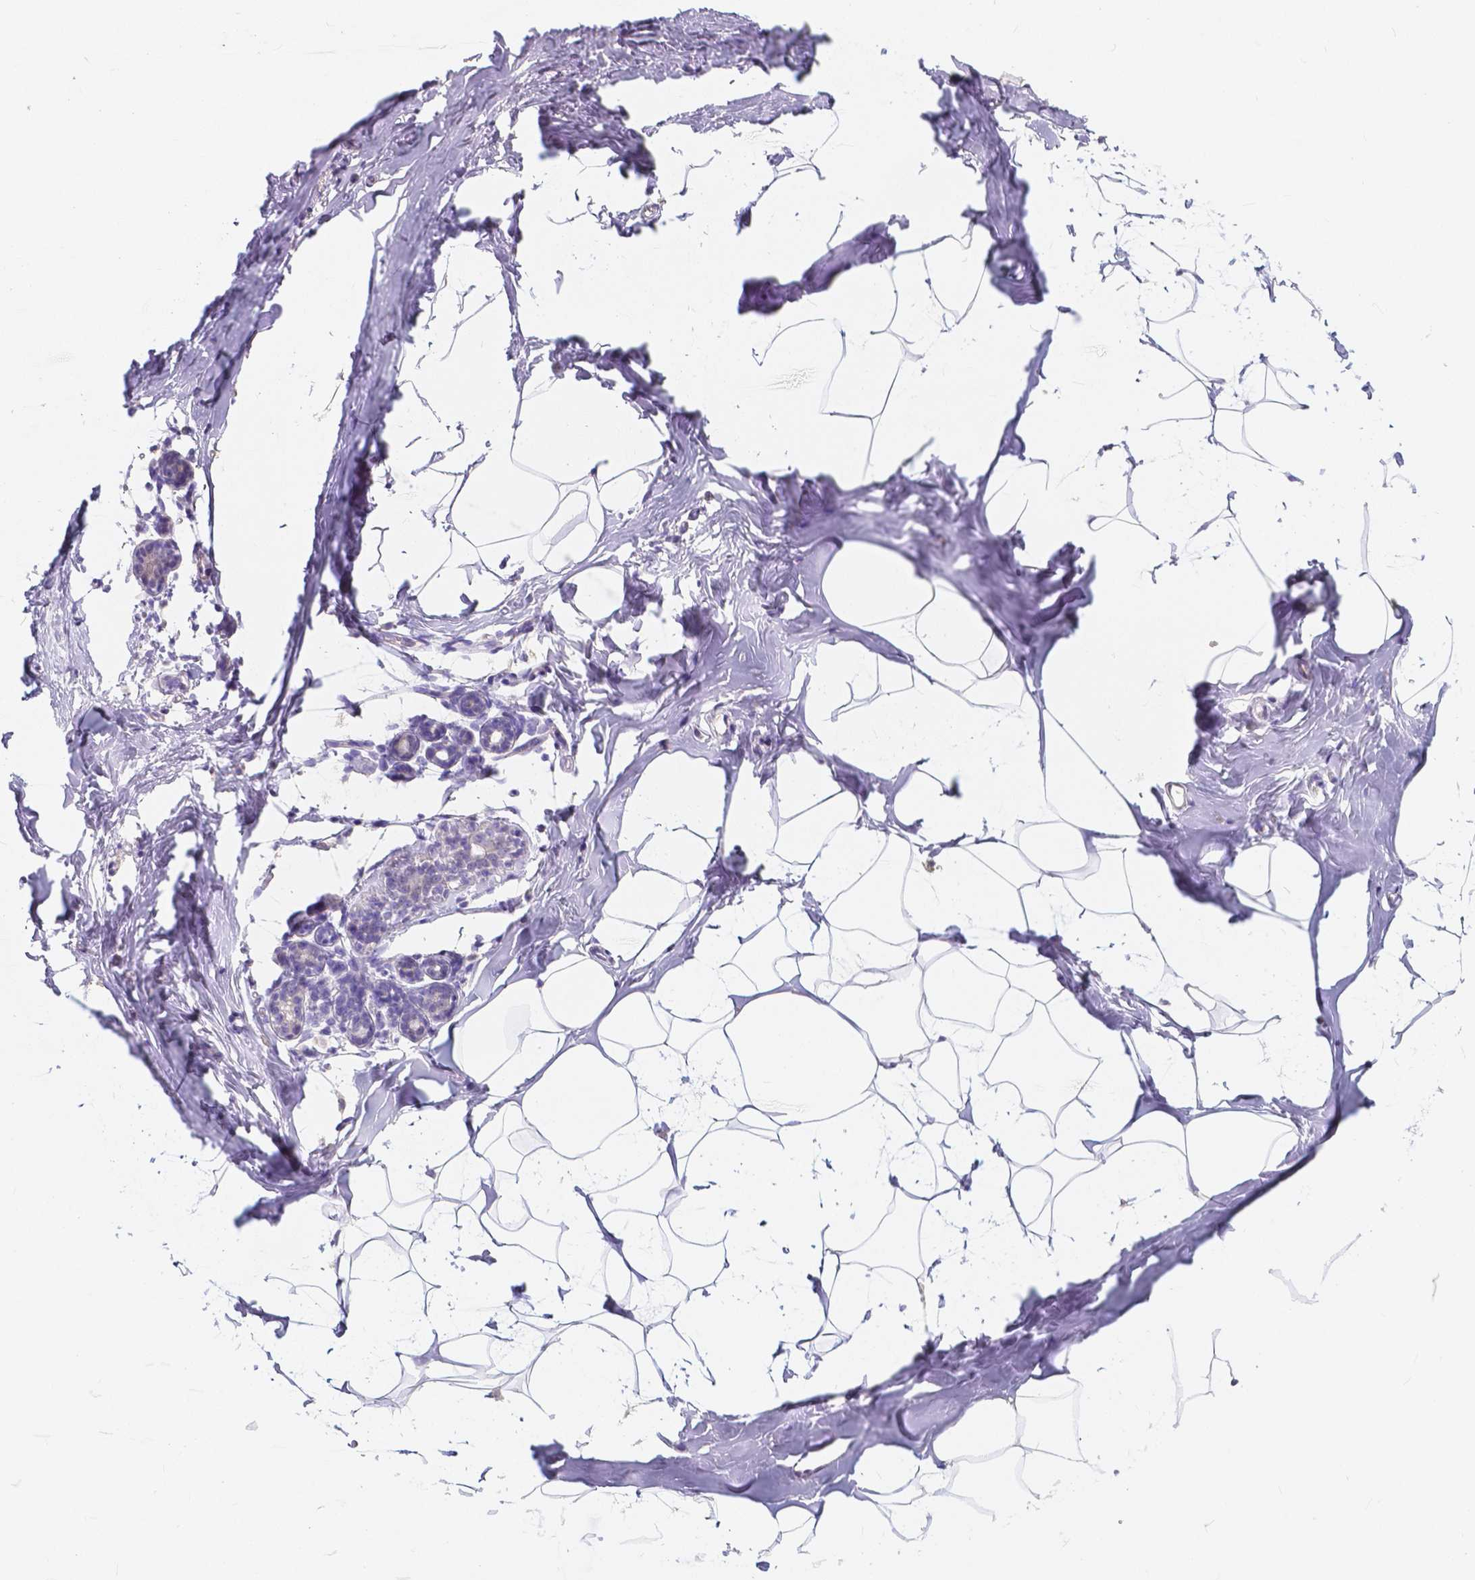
{"staining": {"intensity": "negative", "quantity": "none", "location": "none"}, "tissue": "breast", "cell_type": "Adipocytes", "image_type": "normal", "snomed": [{"axis": "morphology", "description": "Normal tissue, NOS"}, {"axis": "topography", "description": "Breast"}], "caption": "Adipocytes show no significant protein staining in benign breast.", "gene": "ACP5", "patient": {"sex": "female", "age": 32}}